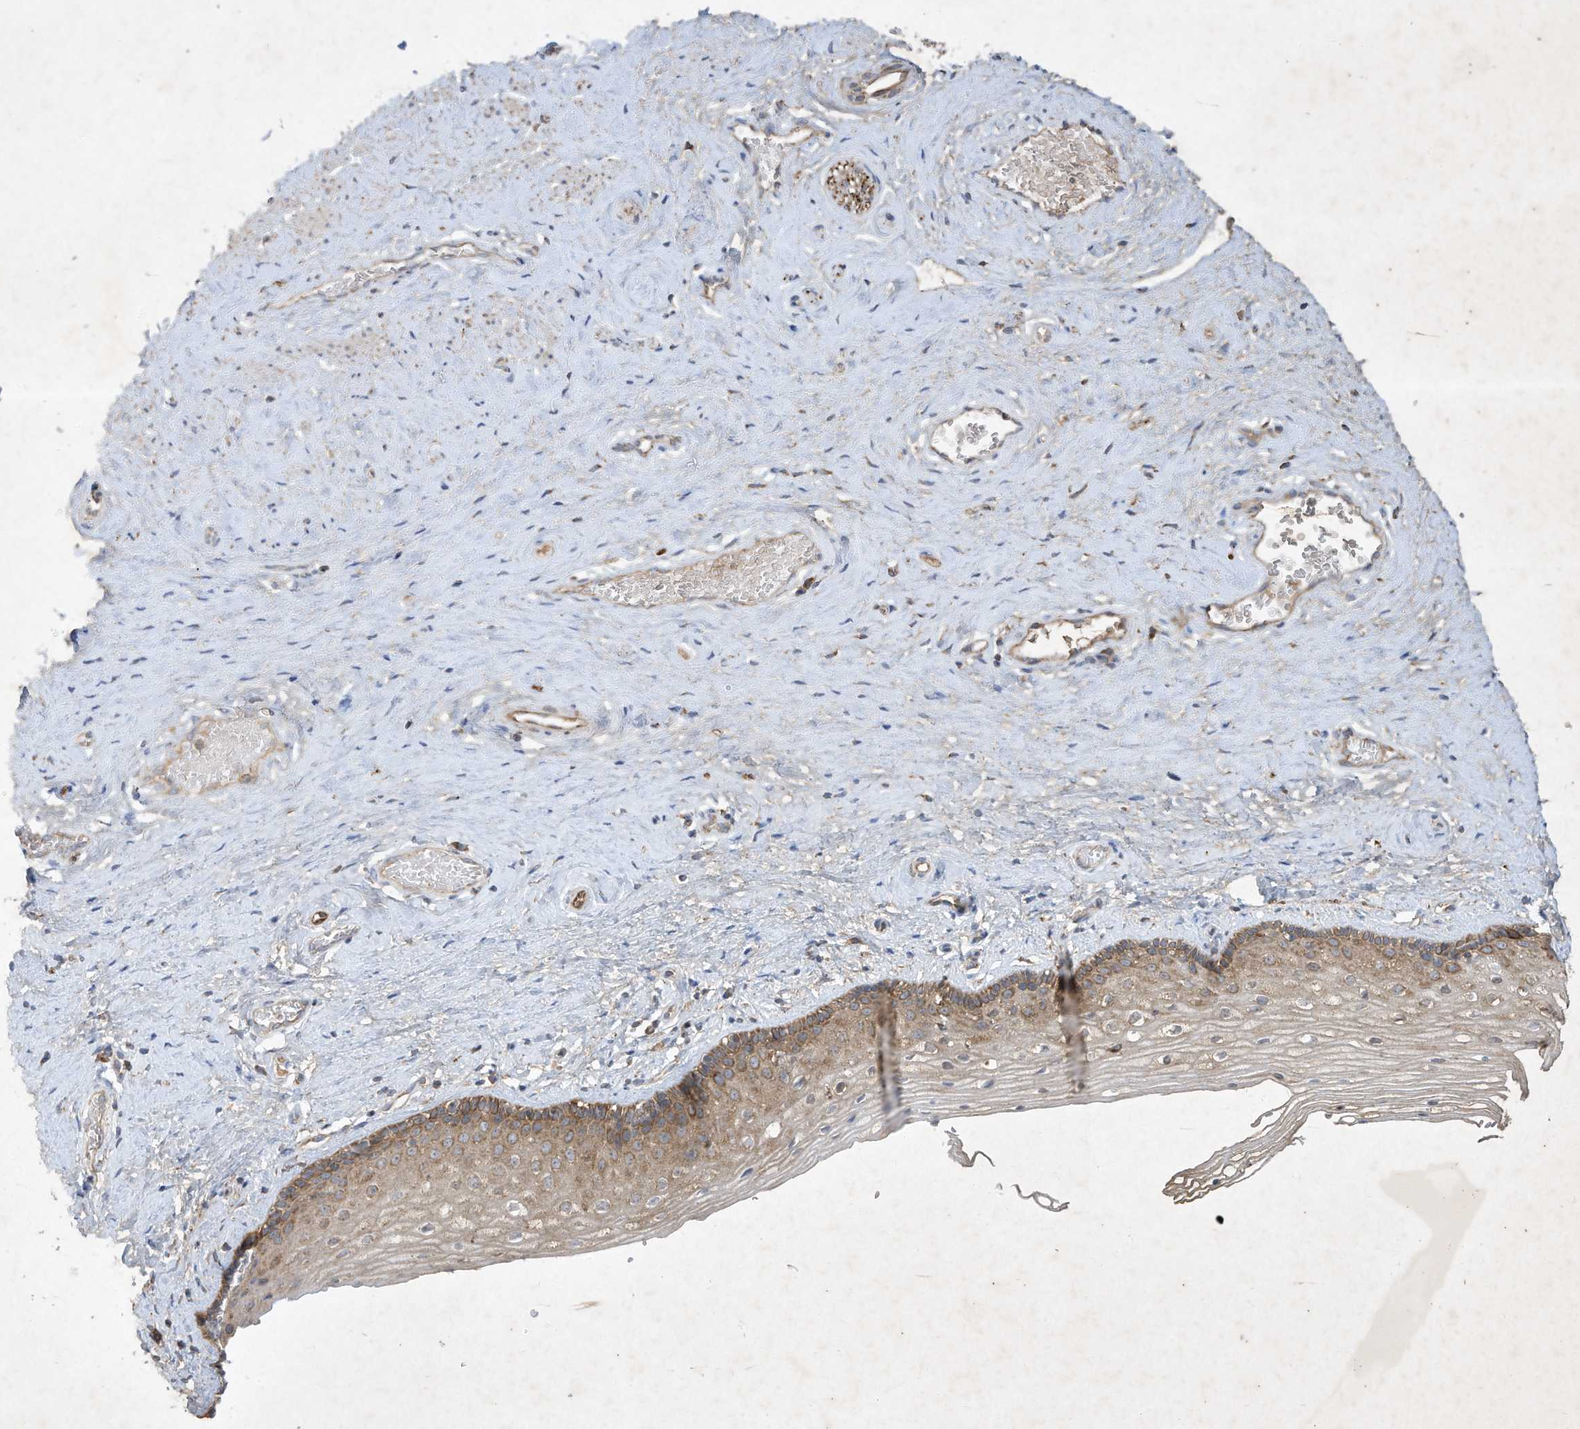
{"staining": {"intensity": "moderate", "quantity": "25%-75%", "location": "cytoplasmic/membranous"}, "tissue": "vagina", "cell_type": "Squamous epithelial cells", "image_type": "normal", "snomed": [{"axis": "morphology", "description": "Normal tissue, NOS"}, {"axis": "topography", "description": "Vagina"}], "caption": "Squamous epithelial cells demonstrate medium levels of moderate cytoplasmic/membranous expression in about 25%-75% of cells in normal vagina.", "gene": "SYNJ2", "patient": {"sex": "female", "age": 46}}